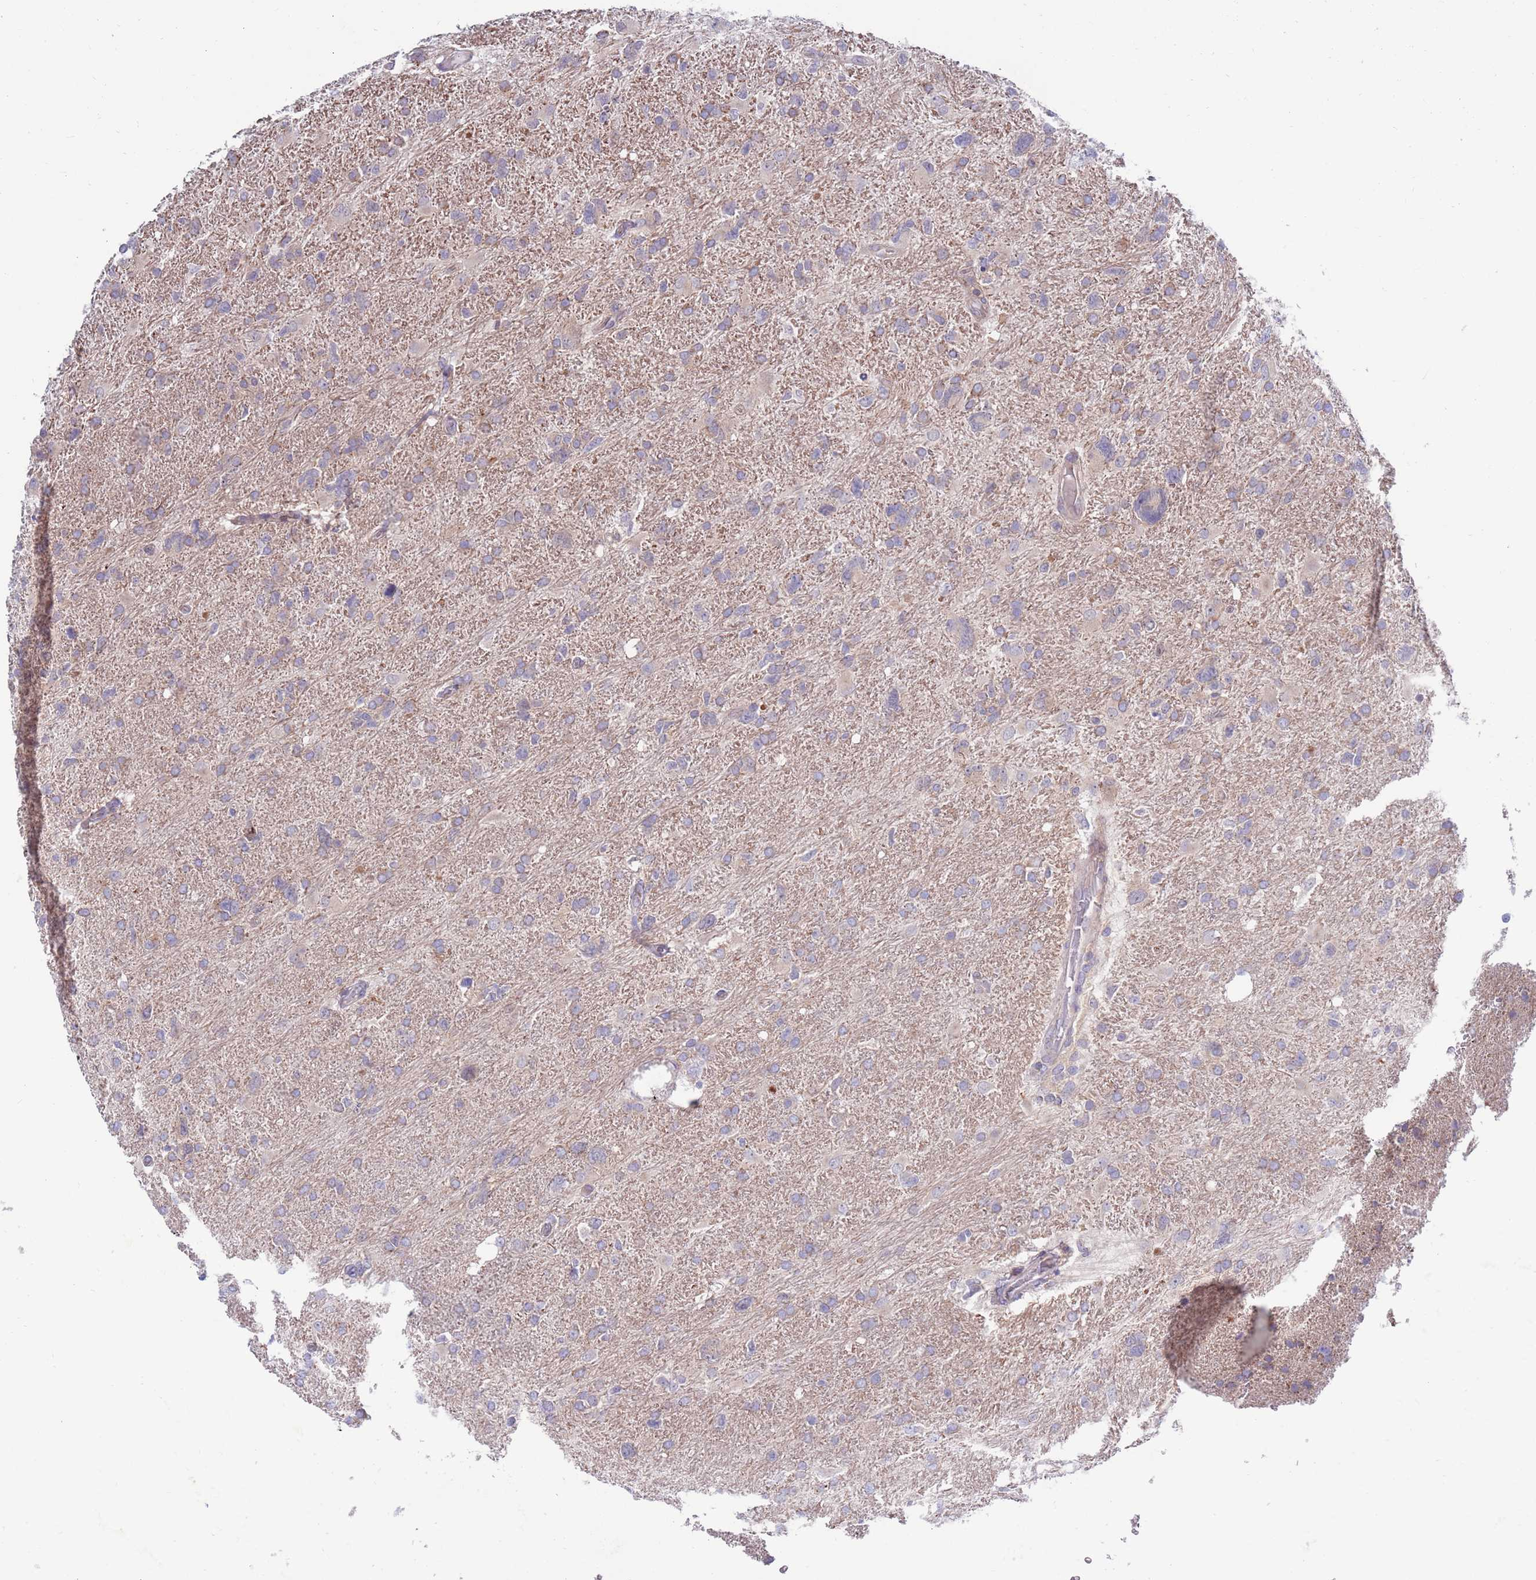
{"staining": {"intensity": "negative", "quantity": "none", "location": "none"}, "tissue": "glioma", "cell_type": "Tumor cells", "image_type": "cancer", "snomed": [{"axis": "morphology", "description": "Glioma, malignant, High grade"}, {"axis": "topography", "description": "Brain"}], "caption": "Immunohistochemistry (IHC) of human high-grade glioma (malignant) exhibits no expression in tumor cells.", "gene": "KLHL29", "patient": {"sex": "male", "age": 61}}